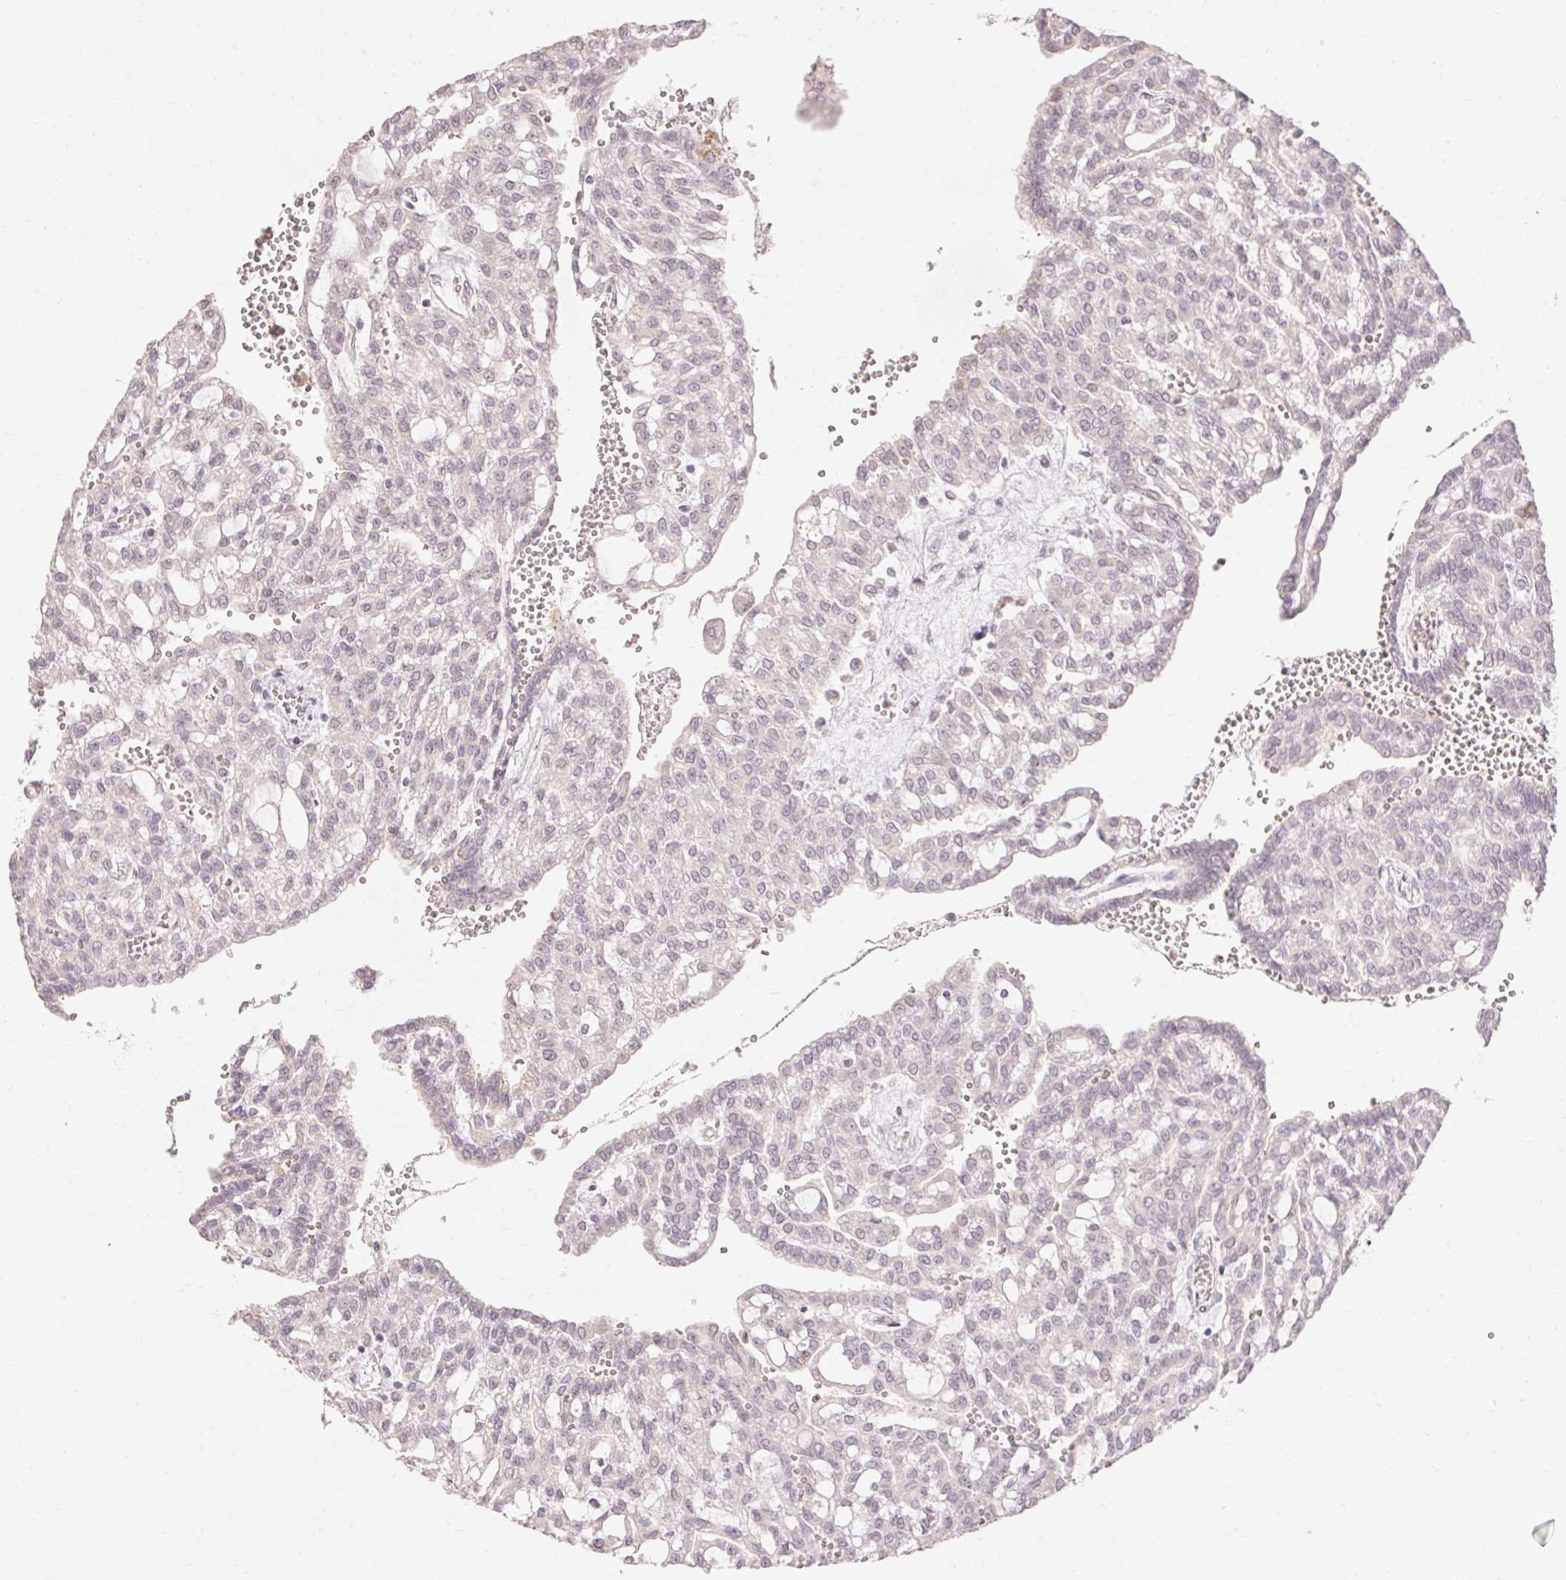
{"staining": {"intensity": "negative", "quantity": "none", "location": "none"}, "tissue": "renal cancer", "cell_type": "Tumor cells", "image_type": "cancer", "snomed": [{"axis": "morphology", "description": "Adenocarcinoma, NOS"}, {"axis": "topography", "description": "Kidney"}], "caption": "A high-resolution photomicrograph shows IHC staining of renal cancer, which demonstrates no significant staining in tumor cells.", "gene": "SKP2", "patient": {"sex": "male", "age": 63}}